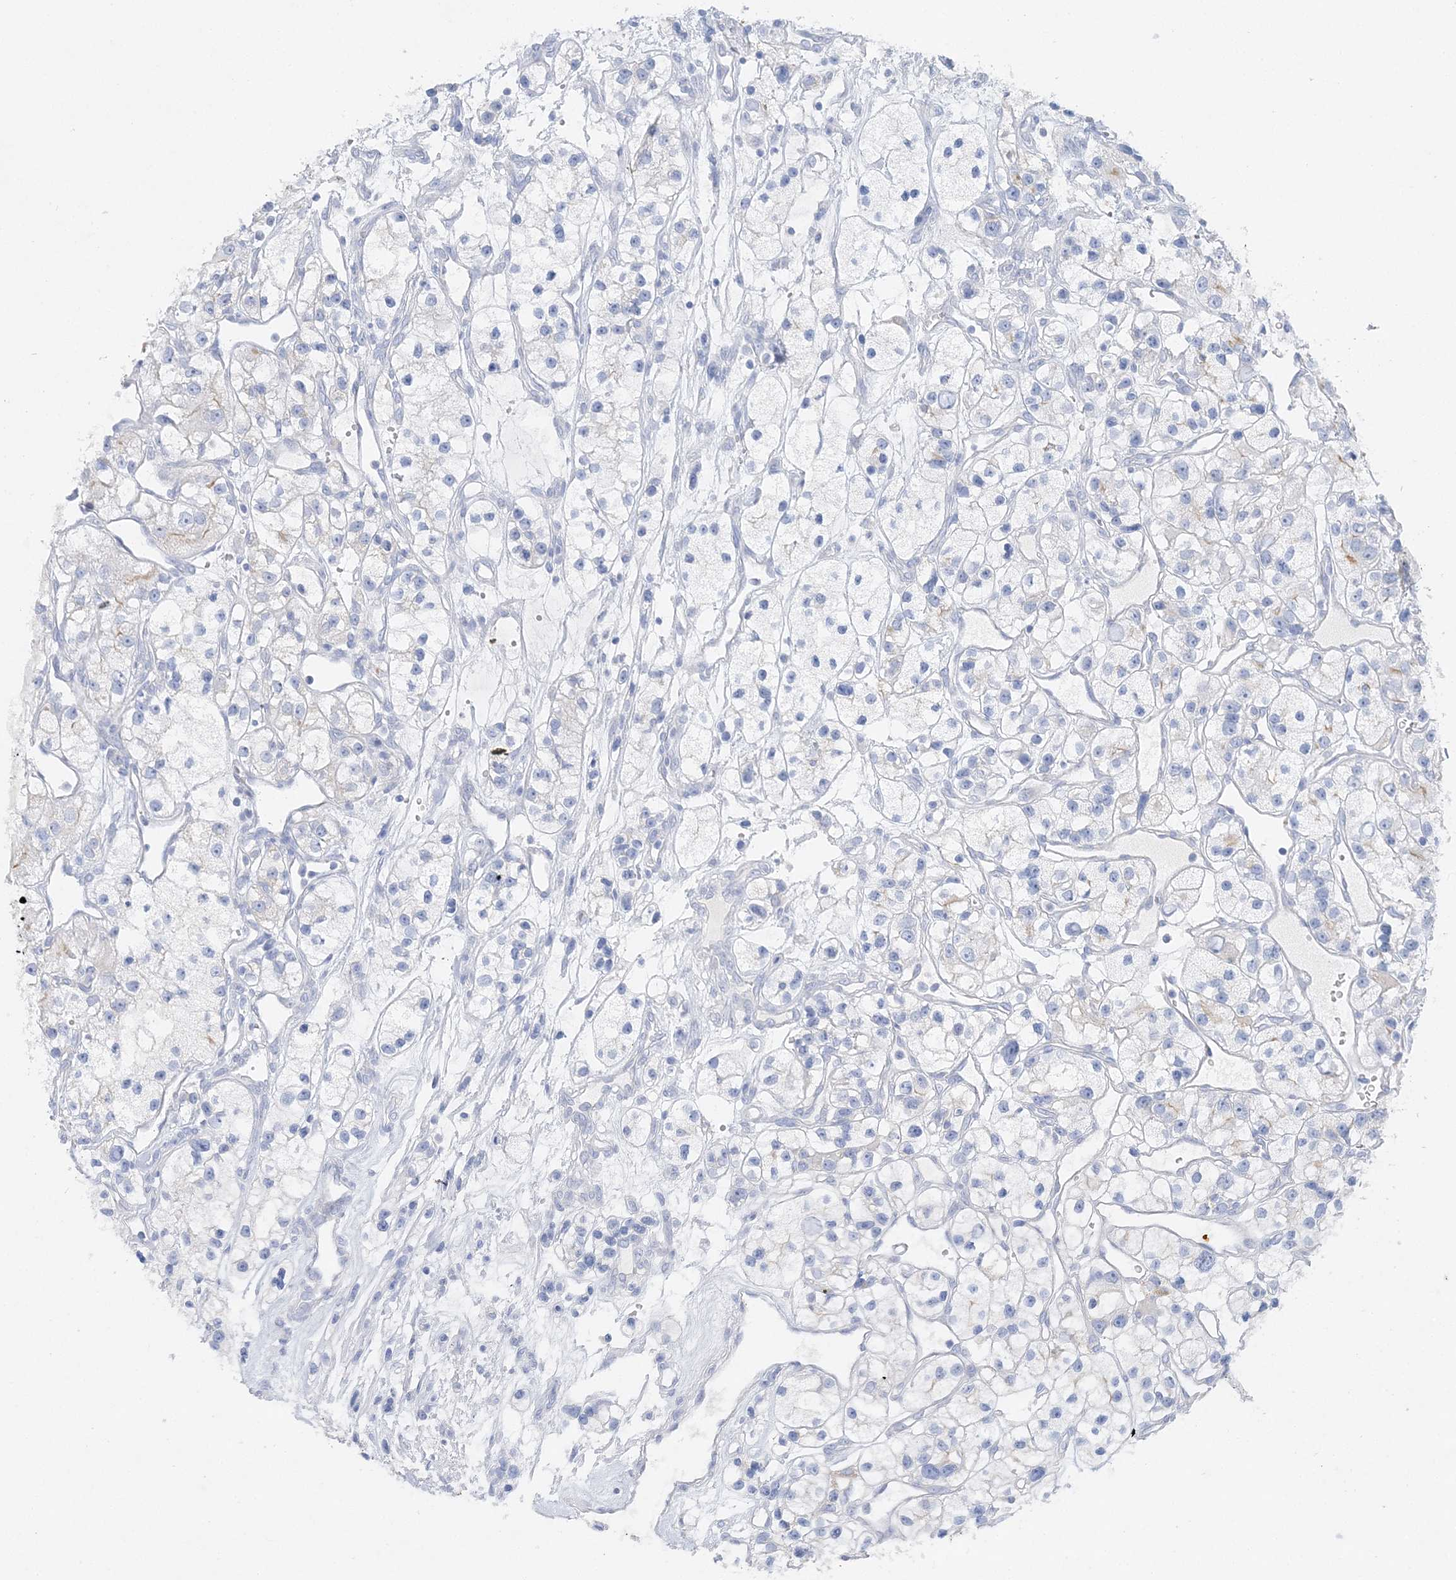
{"staining": {"intensity": "negative", "quantity": "none", "location": "none"}, "tissue": "renal cancer", "cell_type": "Tumor cells", "image_type": "cancer", "snomed": [{"axis": "morphology", "description": "Adenocarcinoma, NOS"}, {"axis": "topography", "description": "Kidney"}], "caption": "Renal cancer (adenocarcinoma) was stained to show a protein in brown. There is no significant positivity in tumor cells. The staining is performed using DAB (3,3'-diaminobenzidine) brown chromogen with nuclei counter-stained in using hematoxylin.", "gene": "SLC5A6", "patient": {"sex": "female", "age": 57}}